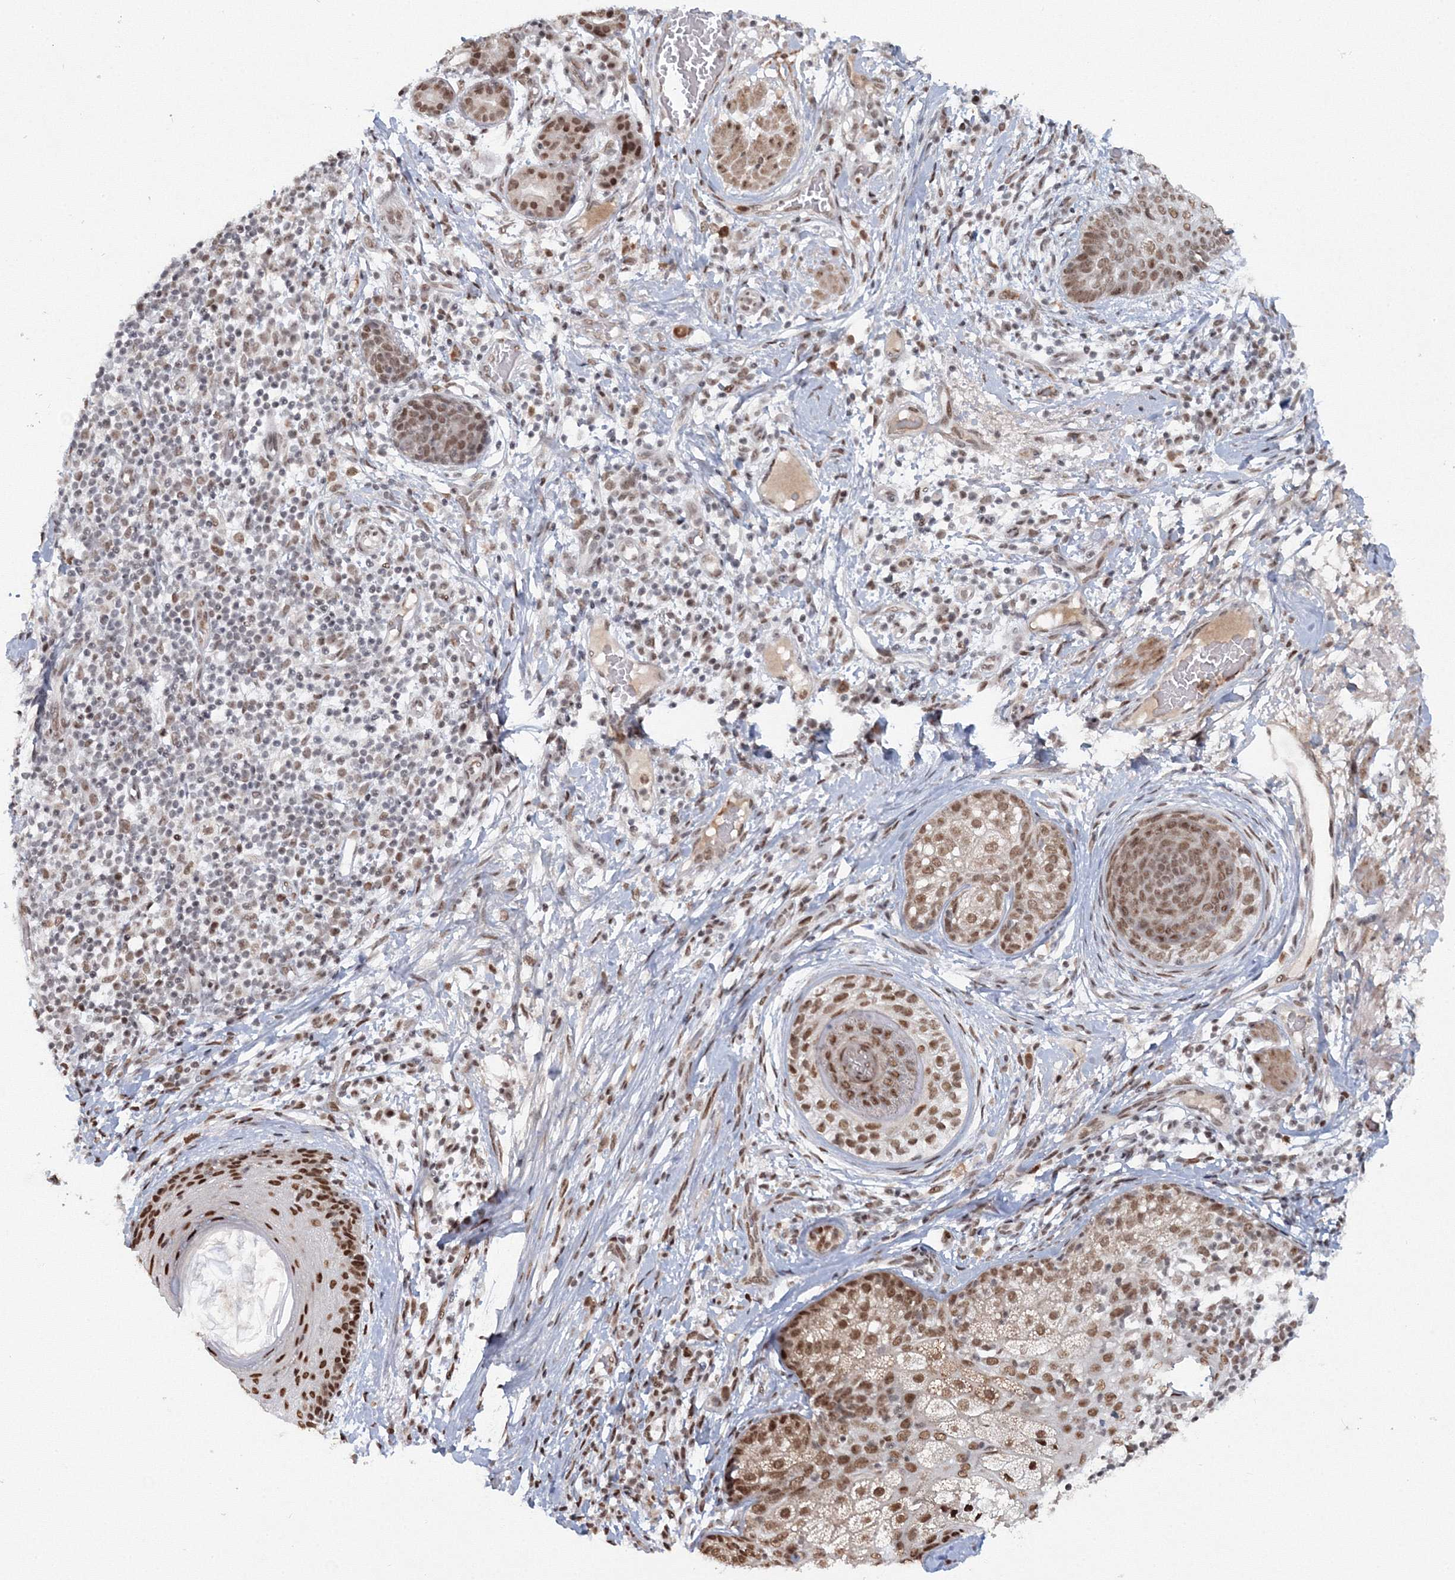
{"staining": {"intensity": "moderate", "quantity": ">75%", "location": "nuclear"}, "tissue": "skin cancer", "cell_type": "Tumor cells", "image_type": "cancer", "snomed": [{"axis": "morphology", "description": "Squamous cell carcinoma, NOS"}, {"axis": "topography", "description": "Skin"}], "caption": "Human skin cancer (squamous cell carcinoma) stained for a protein (brown) demonstrates moderate nuclear positive positivity in approximately >75% of tumor cells.", "gene": "C3orf33", "patient": {"sex": "female", "age": 88}}